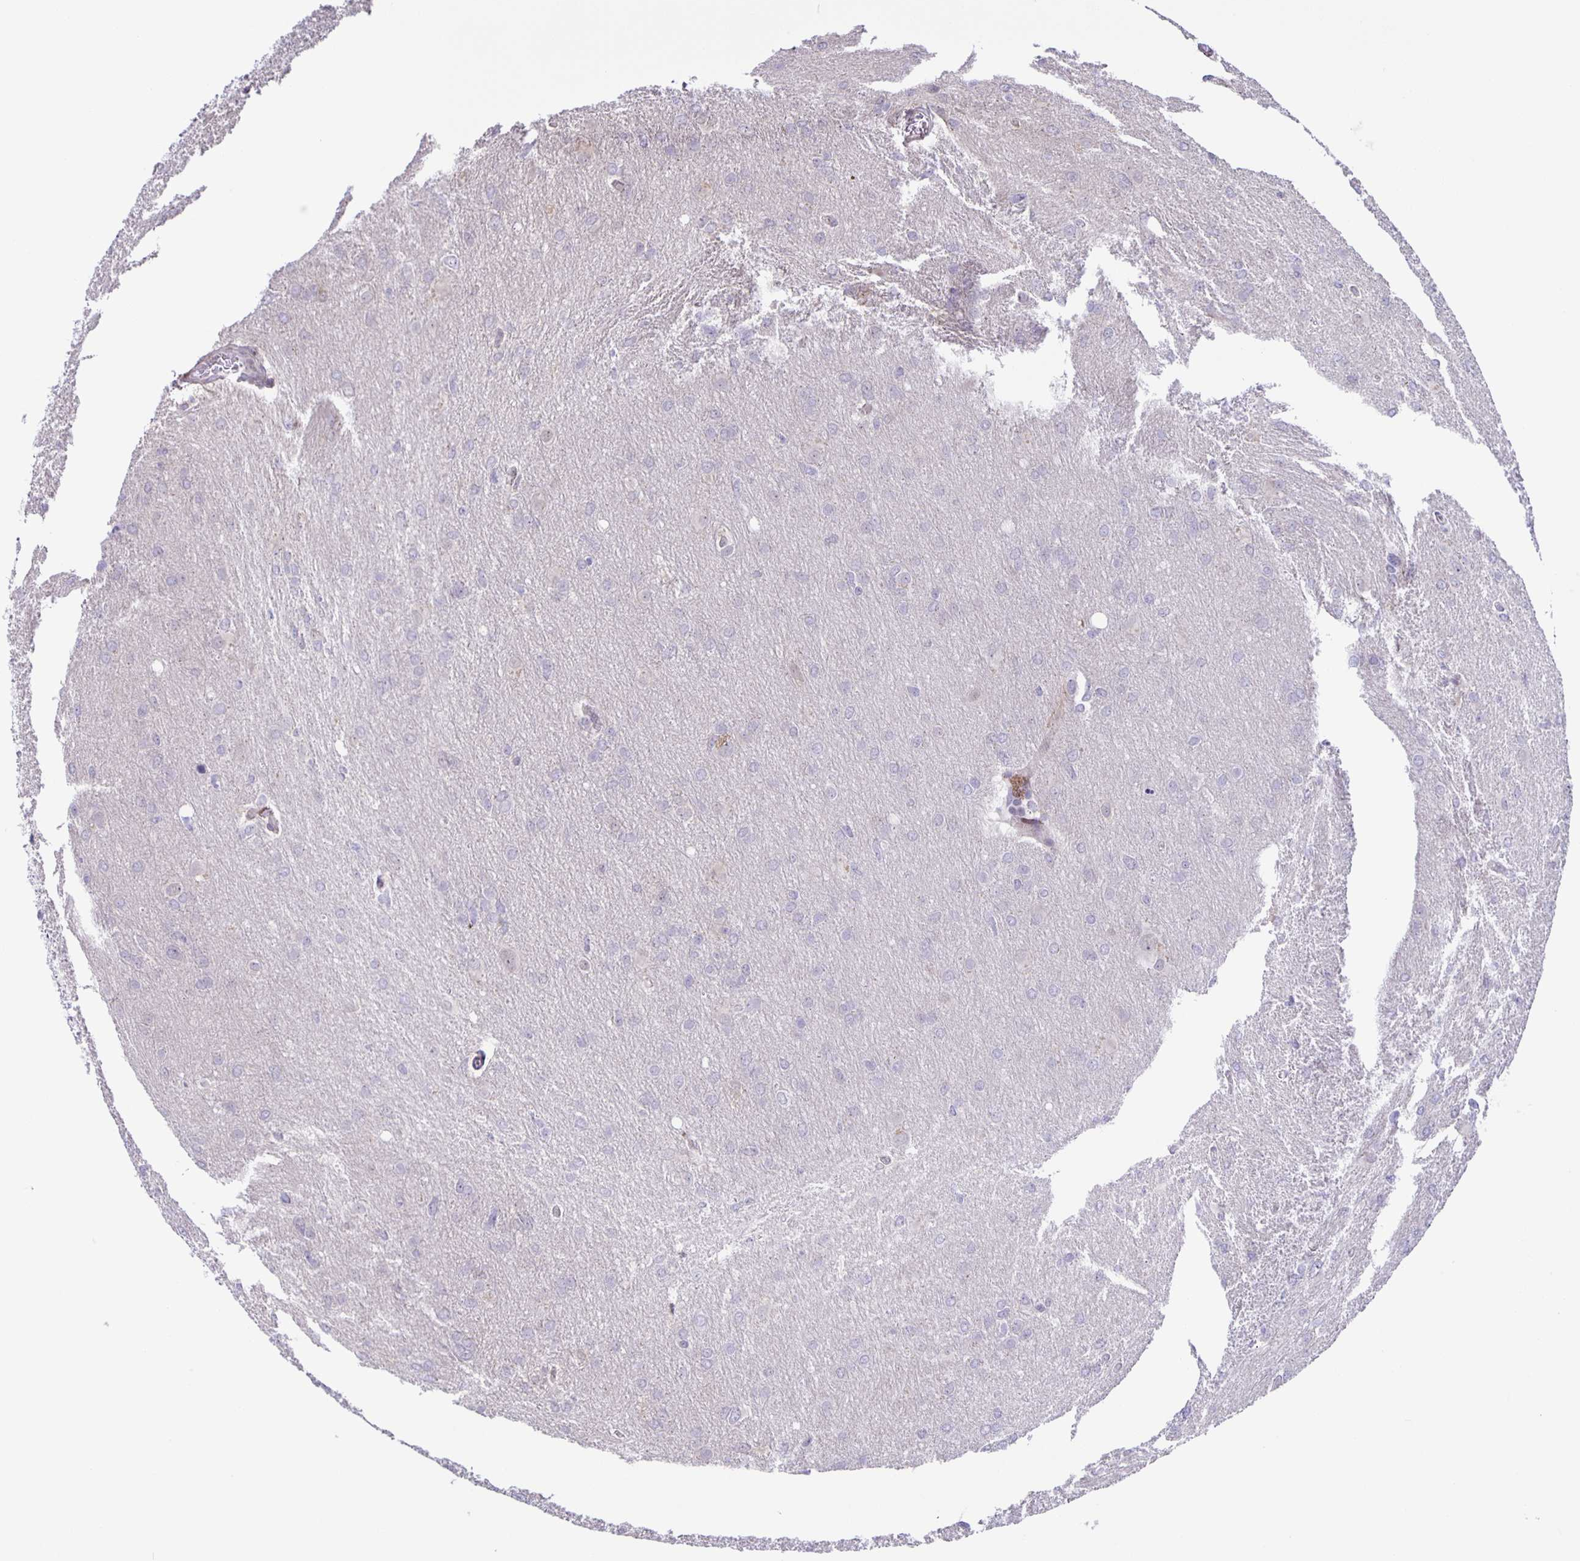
{"staining": {"intensity": "negative", "quantity": "none", "location": "none"}, "tissue": "glioma", "cell_type": "Tumor cells", "image_type": "cancer", "snomed": [{"axis": "morphology", "description": "Glioma, malignant, High grade"}, {"axis": "topography", "description": "Brain"}], "caption": "A histopathology image of high-grade glioma (malignant) stained for a protein shows no brown staining in tumor cells.", "gene": "MAPK12", "patient": {"sex": "male", "age": 53}}